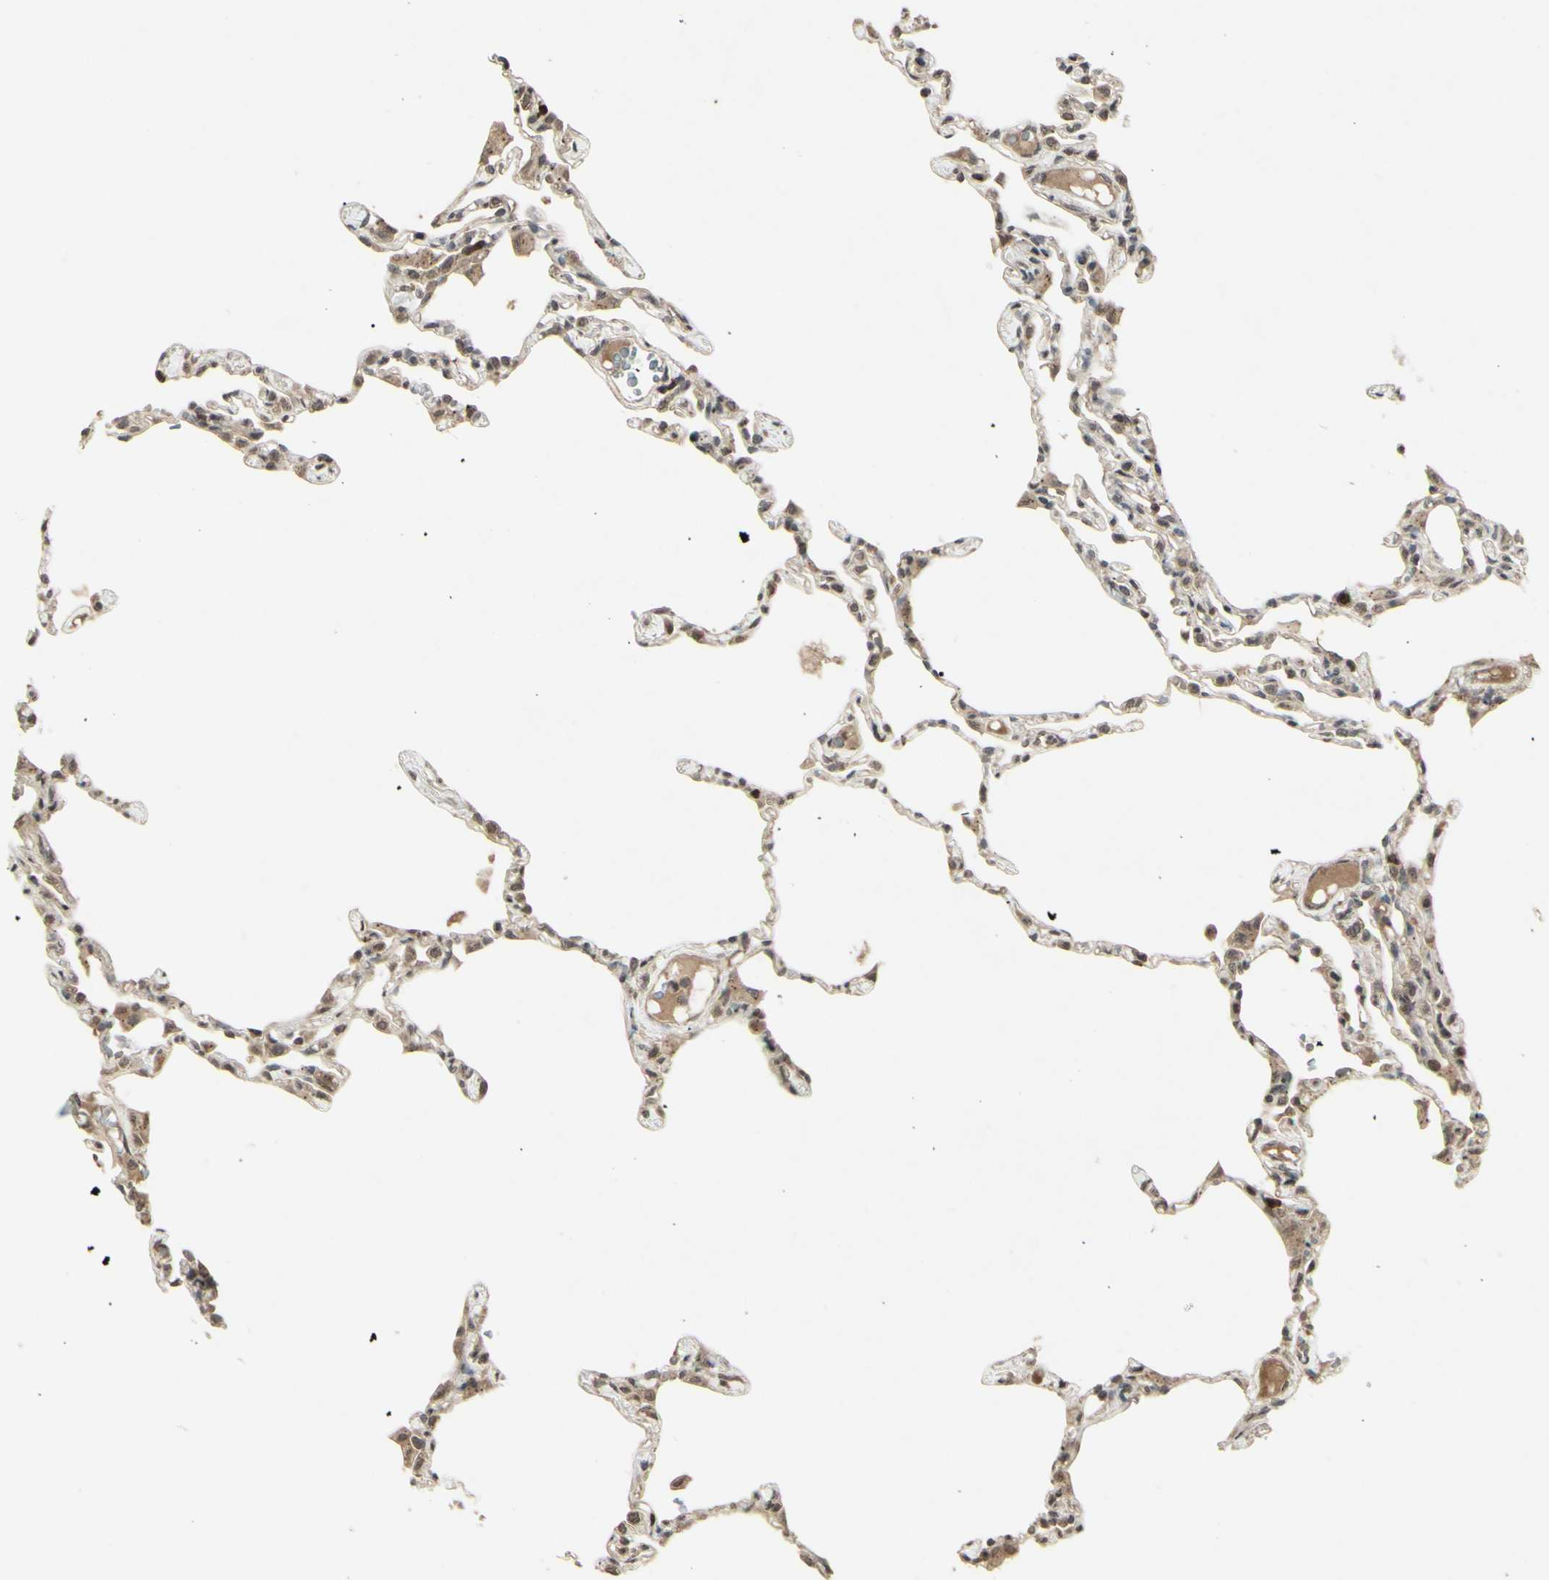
{"staining": {"intensity": "moderate", "quantity": ">75%", "location": "cytoplasmic/membranous,nuclear"}, "tissue": "lung", "cell_type": "Alveolar cells", "image_type": "normal", "snomed": [{"axis": "morphology", "description": "Normal tissue, NOS"}, {"axis": "topography", "description": "Lung"}], "caption": "Lung stained for a protein (brown) exhibits moderate cytoplasmic/membranous,nuclear positive expression in approximately >75% of alveolar cells.", "gene": "BLNK", "patient": {"sex": "female", "age": 49}}